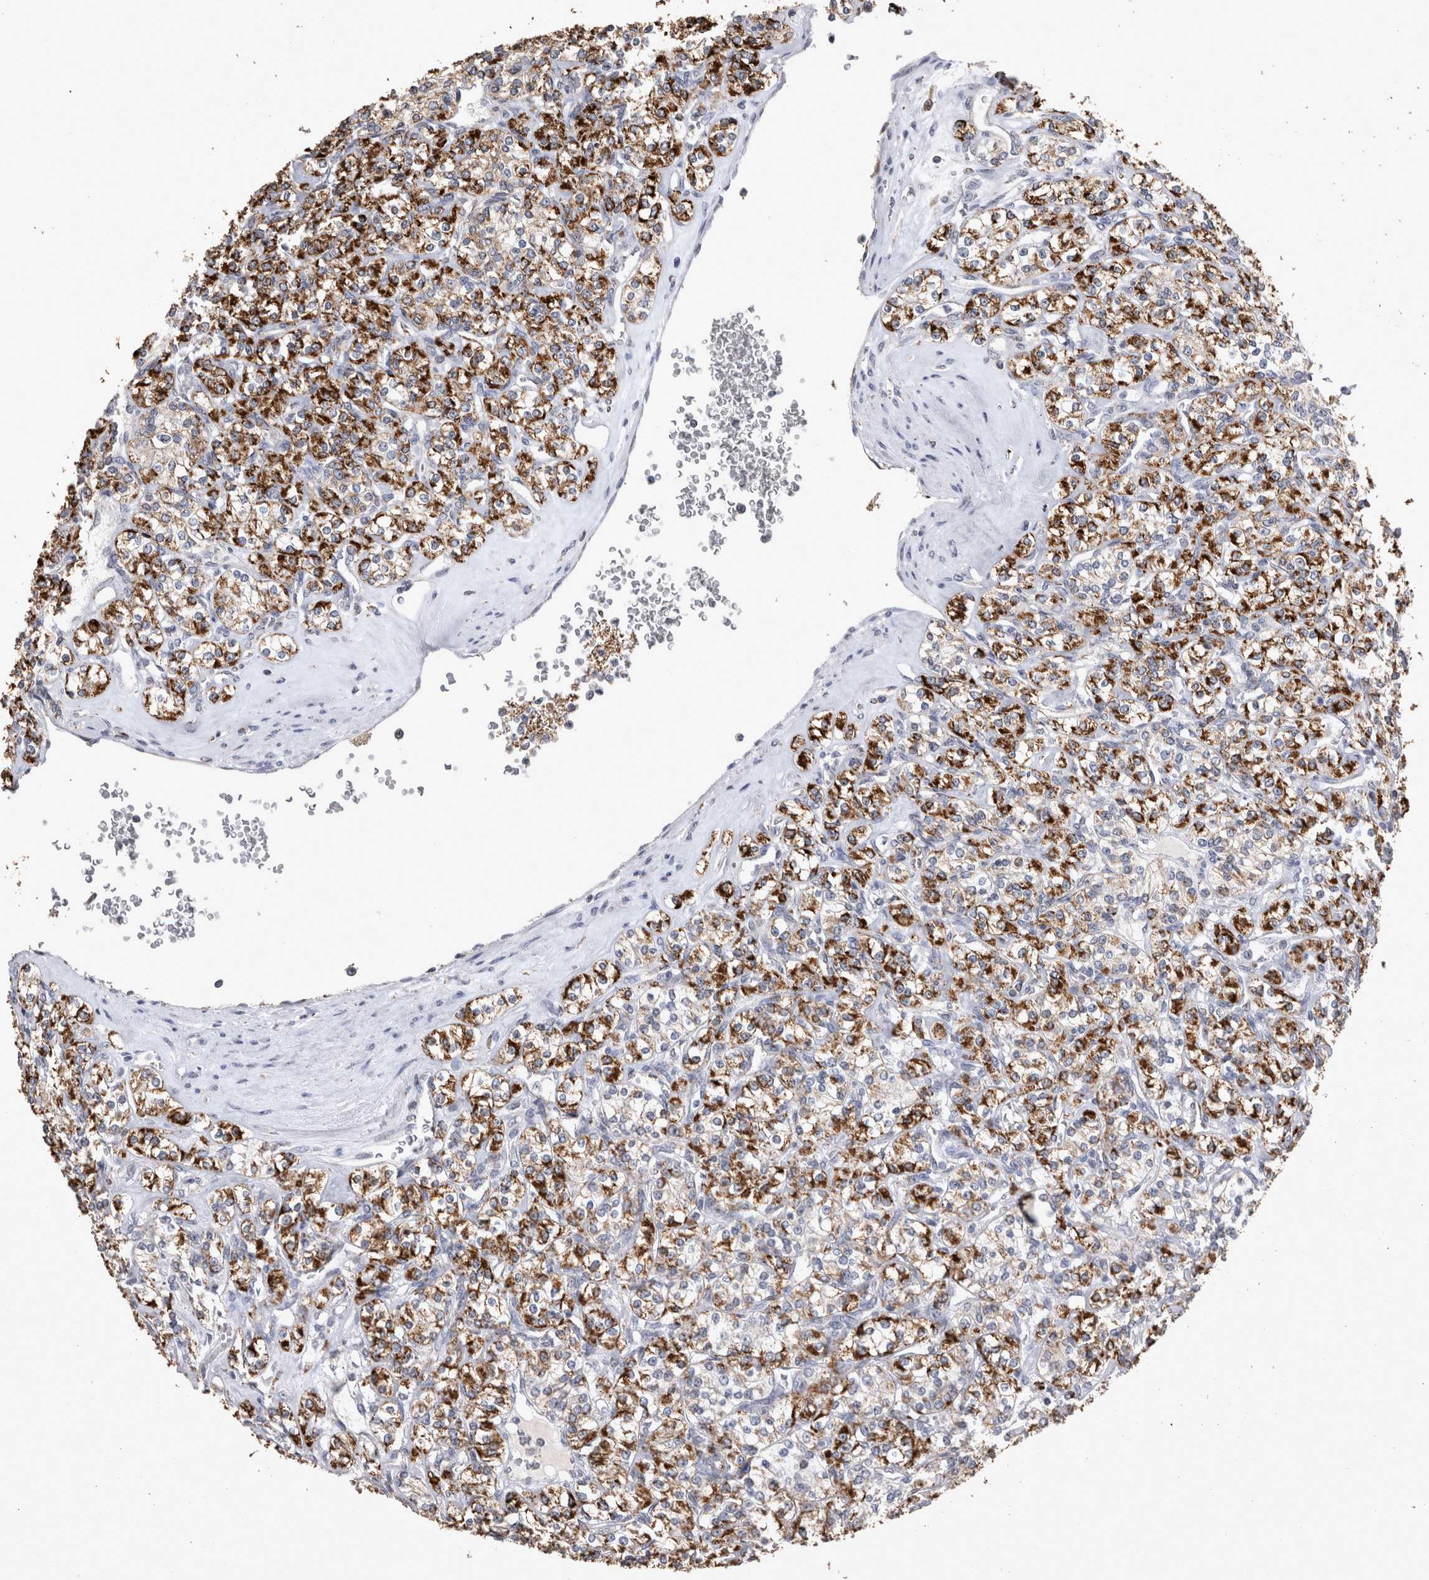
{"staining": {"intensity": "strong", "quantity": ">75%", "location": "cytoplasmic/membranous"}, "tissue": "renal cancer", "cell_type": "Tumor cells", "image_type": "cancer", "snomed": [{"axis": "morphology", "description": "Adenocarcinoma, NOS"}, {"axis": "topography", "description": "Kidney"}], "caption": "There is high levels of strong cytoplasmic/membranous staining in tumor cells of adenocarcinoma (renal), as demonstrated by immunohistochemical staining (brown color).", "gene": "DKK3", "patient": {"sex": "male", "age": 77}}